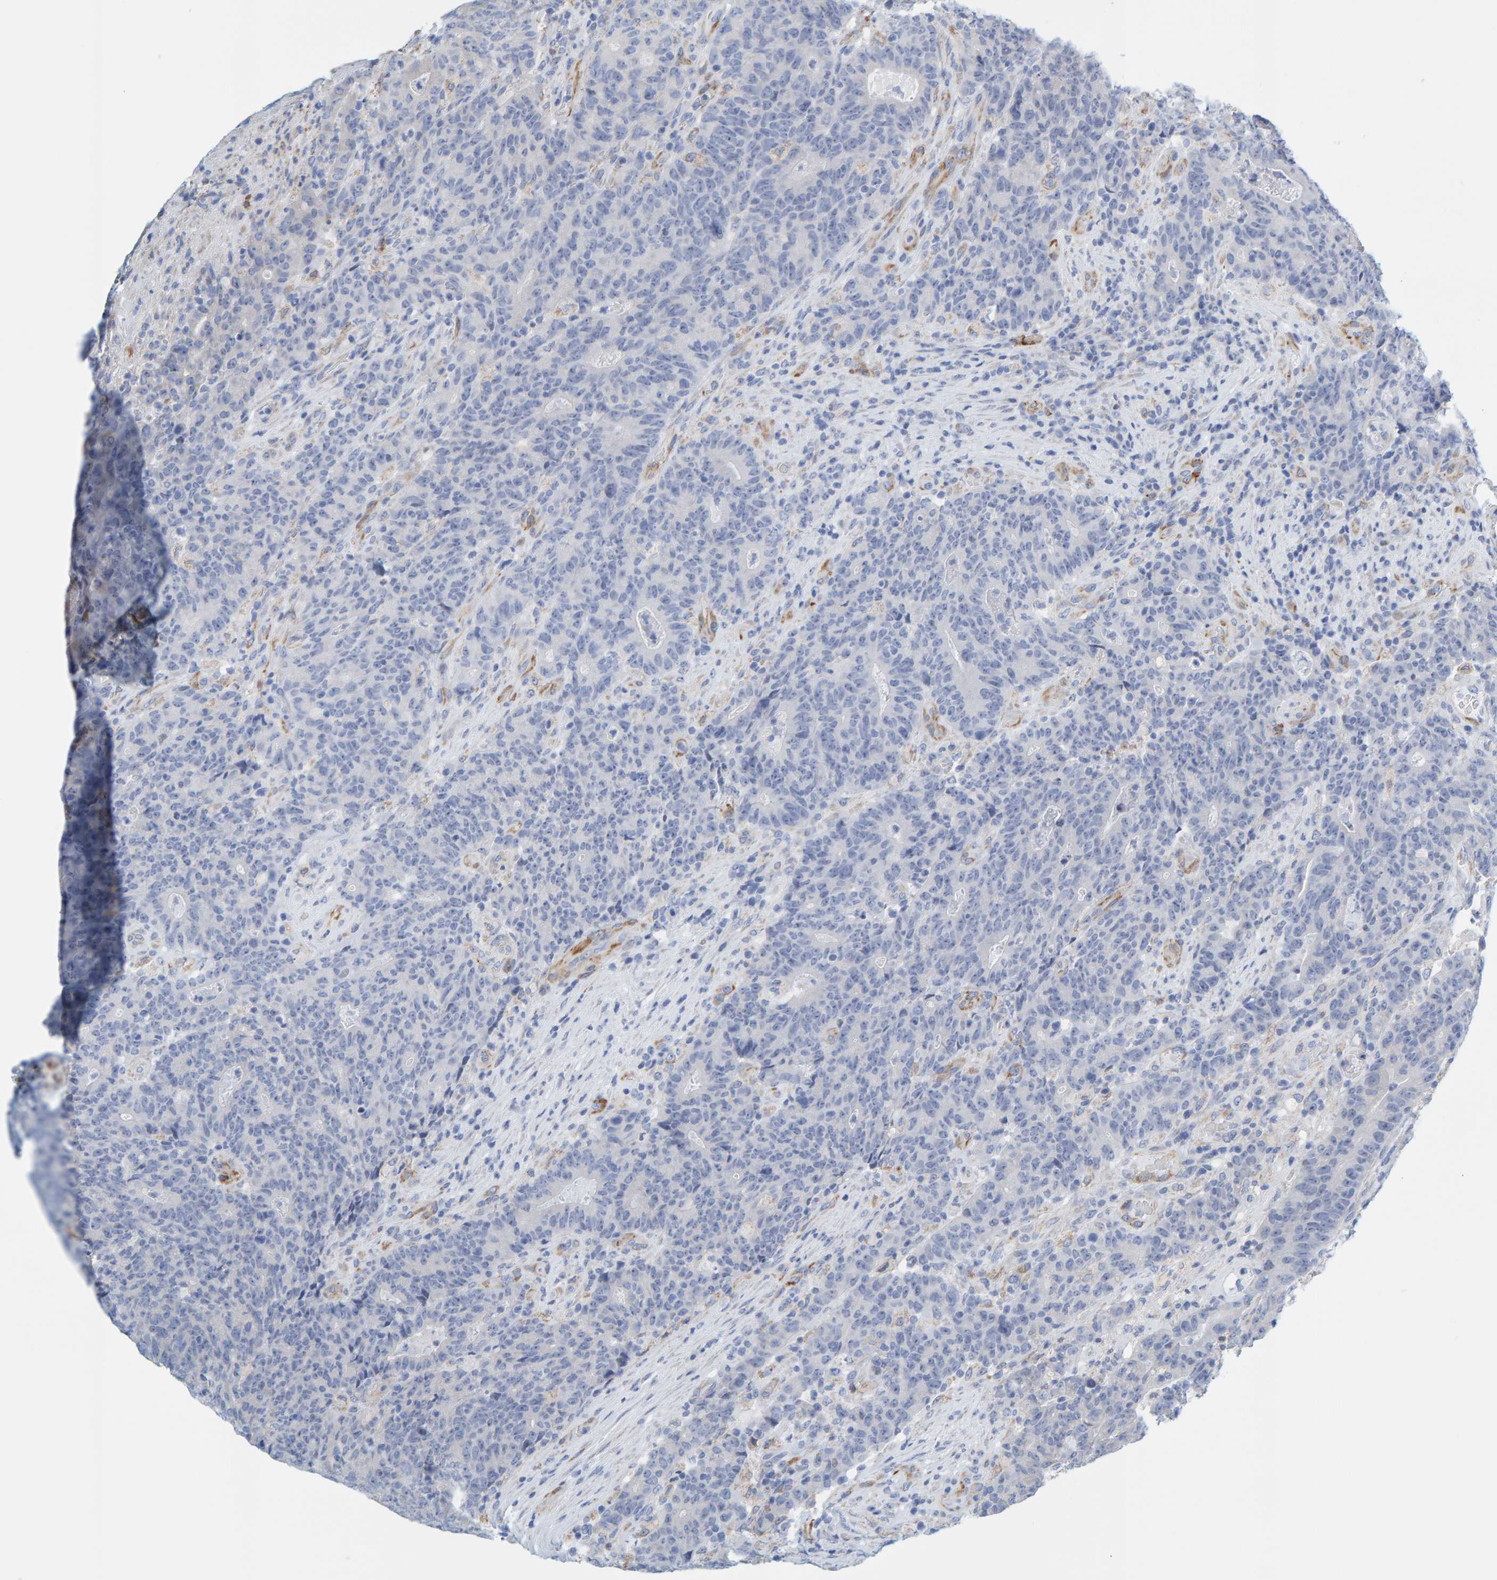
{"staining": {"intensity": "negative", "quantity": "none", "location": "none"}, "tissue": "colorectal cancer", "cell_type": "Tumor cells", "image_type": "cancer", "snomed": [{"axis": "morphology", "description": "Normal tissue, NOS"}, {"axis": "morphology", "description": "Adenocarcinoma, NOS"}, {"axis": "topography", "description": "Colon"}], "caption": "Protein analysis of adenocarcinoma (colorectal) reveals no significant expression in tumor cells. The staining is performed using DAB brown chromogen with nuclei counter-stained in using hematoxylin.", "gene": "MAP1B", "patient": {"sex": "female", "age": 75}}